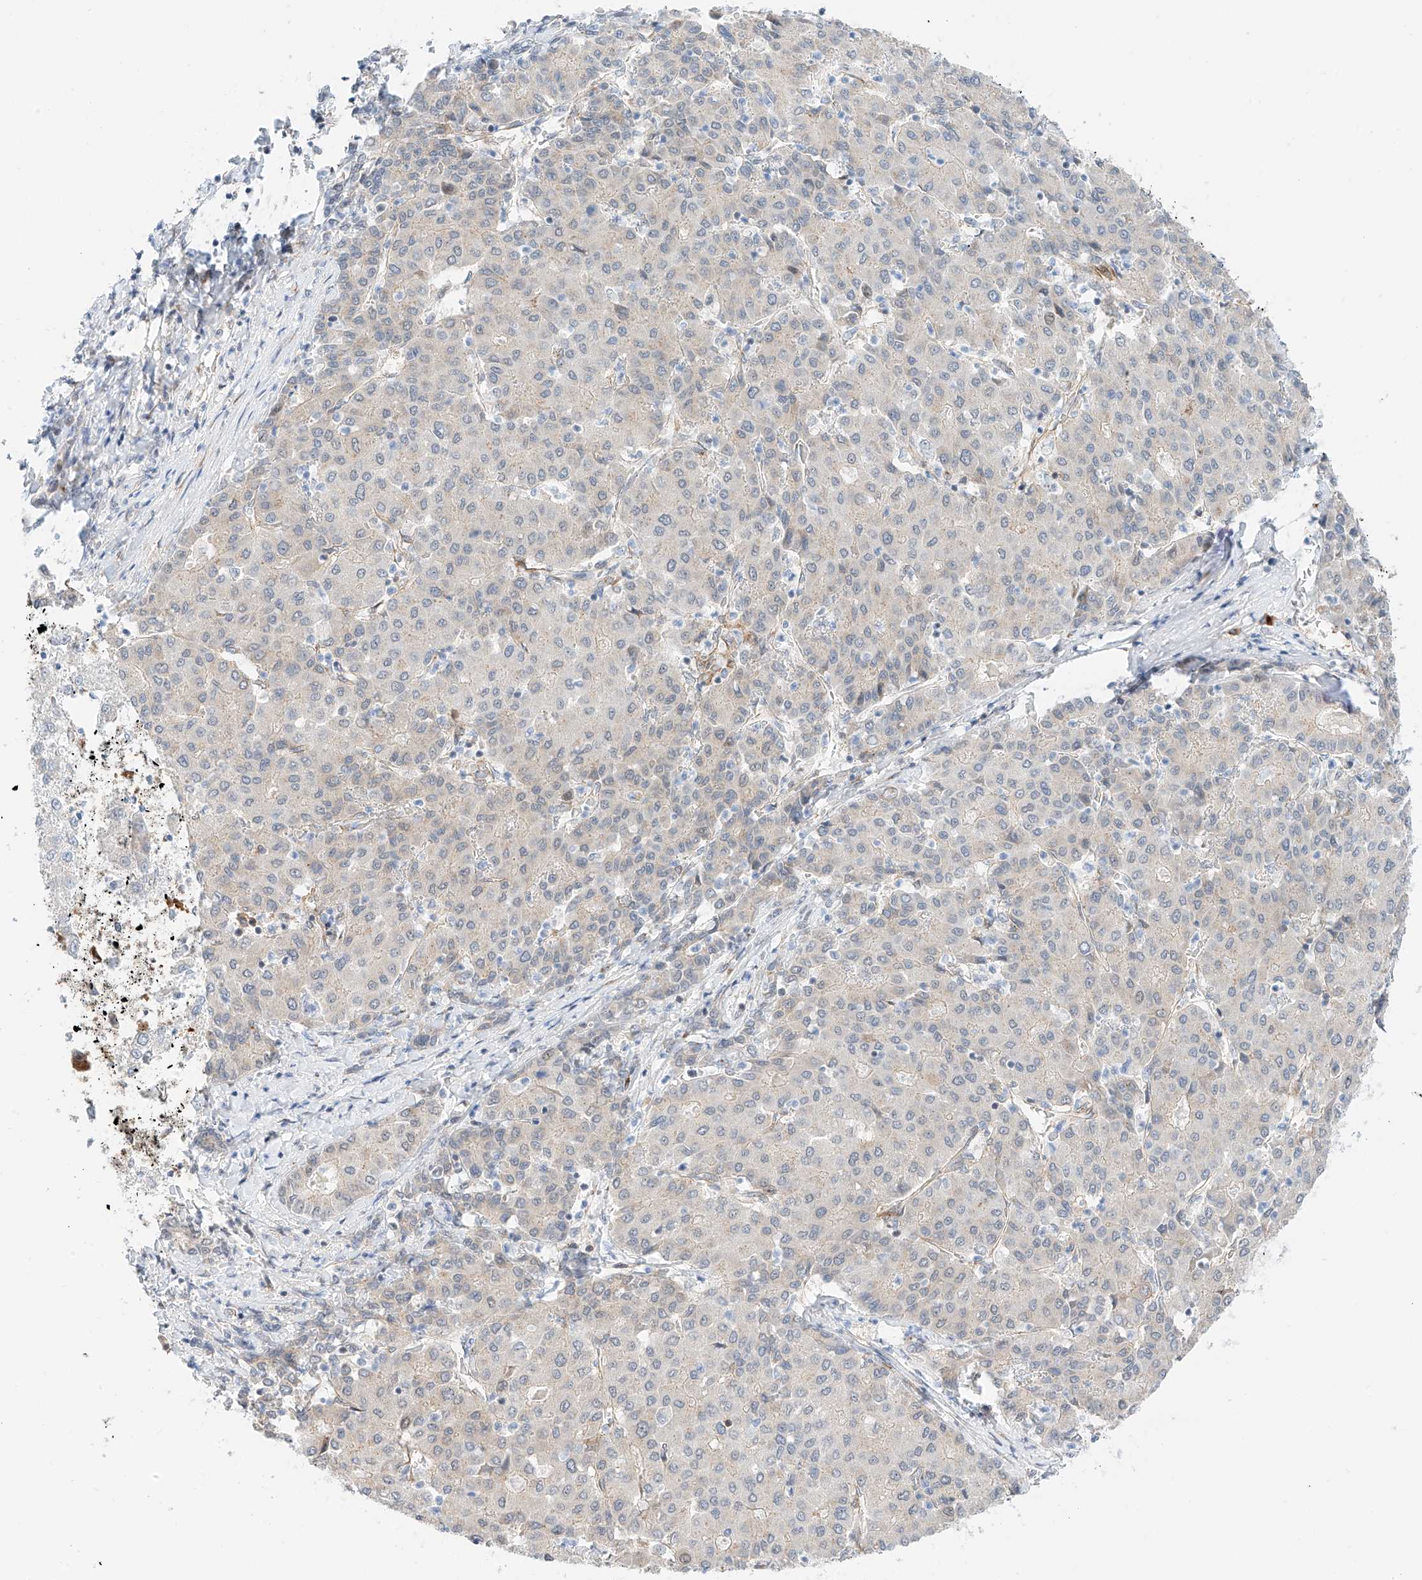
{"staining": {"intensity": "negative", "quantity": "none", "location": "none"}, "tissue": "liver cancer", "cell_type": "Tumor cells", "image_type": "cancer", "snomed": [{"axis": "morphology", "description": "Carcinoma, Hepatocellular, NOS"}, {"axis": "topography", "description": "Liver"}], "caption": "High magnification brightfield microscopy of liver hepatocellular carcinoma stained with DAB (brown) and counterstained with hematoxylin (blue): tumor cells show no significant staining. (DAB immunohistochemistry with hematoxylin counter stain).", "gene": "CARMIL1", "patient": {"sex": "male", "age": 65}}